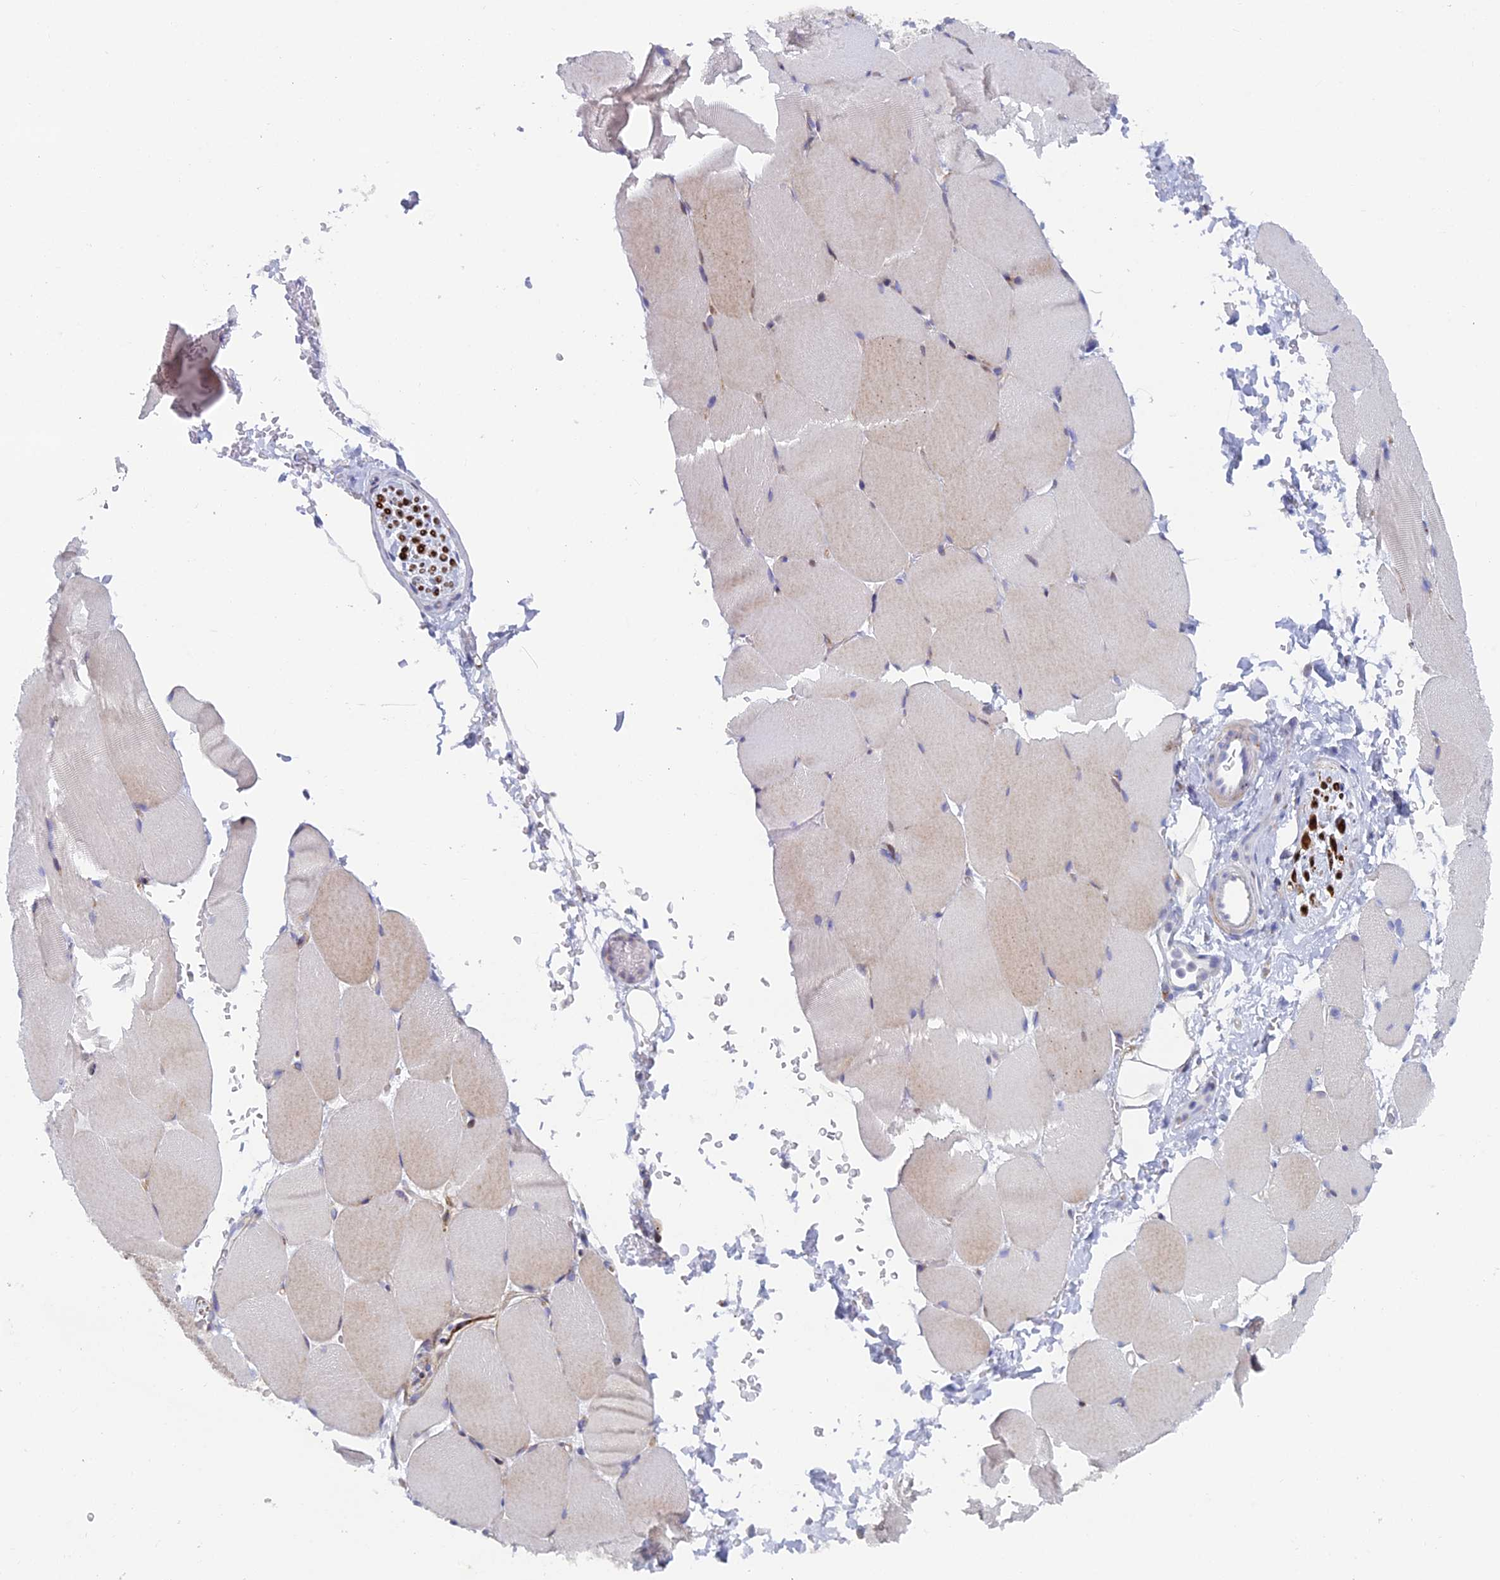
{"staining": {"intensity": "negative", "quantity": "none", "location": "none"}, "tissue": "skeletal muscle", "cell_type": "Myocytes", "image_type": "normal", "snomed": [{"axis": "morphology", "description": "Normal tissue, NOS"}, {"axis": "topography", "description": "Skeletal muscle"}, {"axis": "topography", "description": "Parathyroid gland"}], "caption": "Immunohistochemistry (IHC) of normal skeletal muscle displays no staining in myocytes. The staining is performed using DAB (3,3'-diaminobenzidine) brown chromogen with nuclei counter-stained in using hematoxylin.", "gene": "B9D2", "patient": {"sex": "female", "age": 37}}